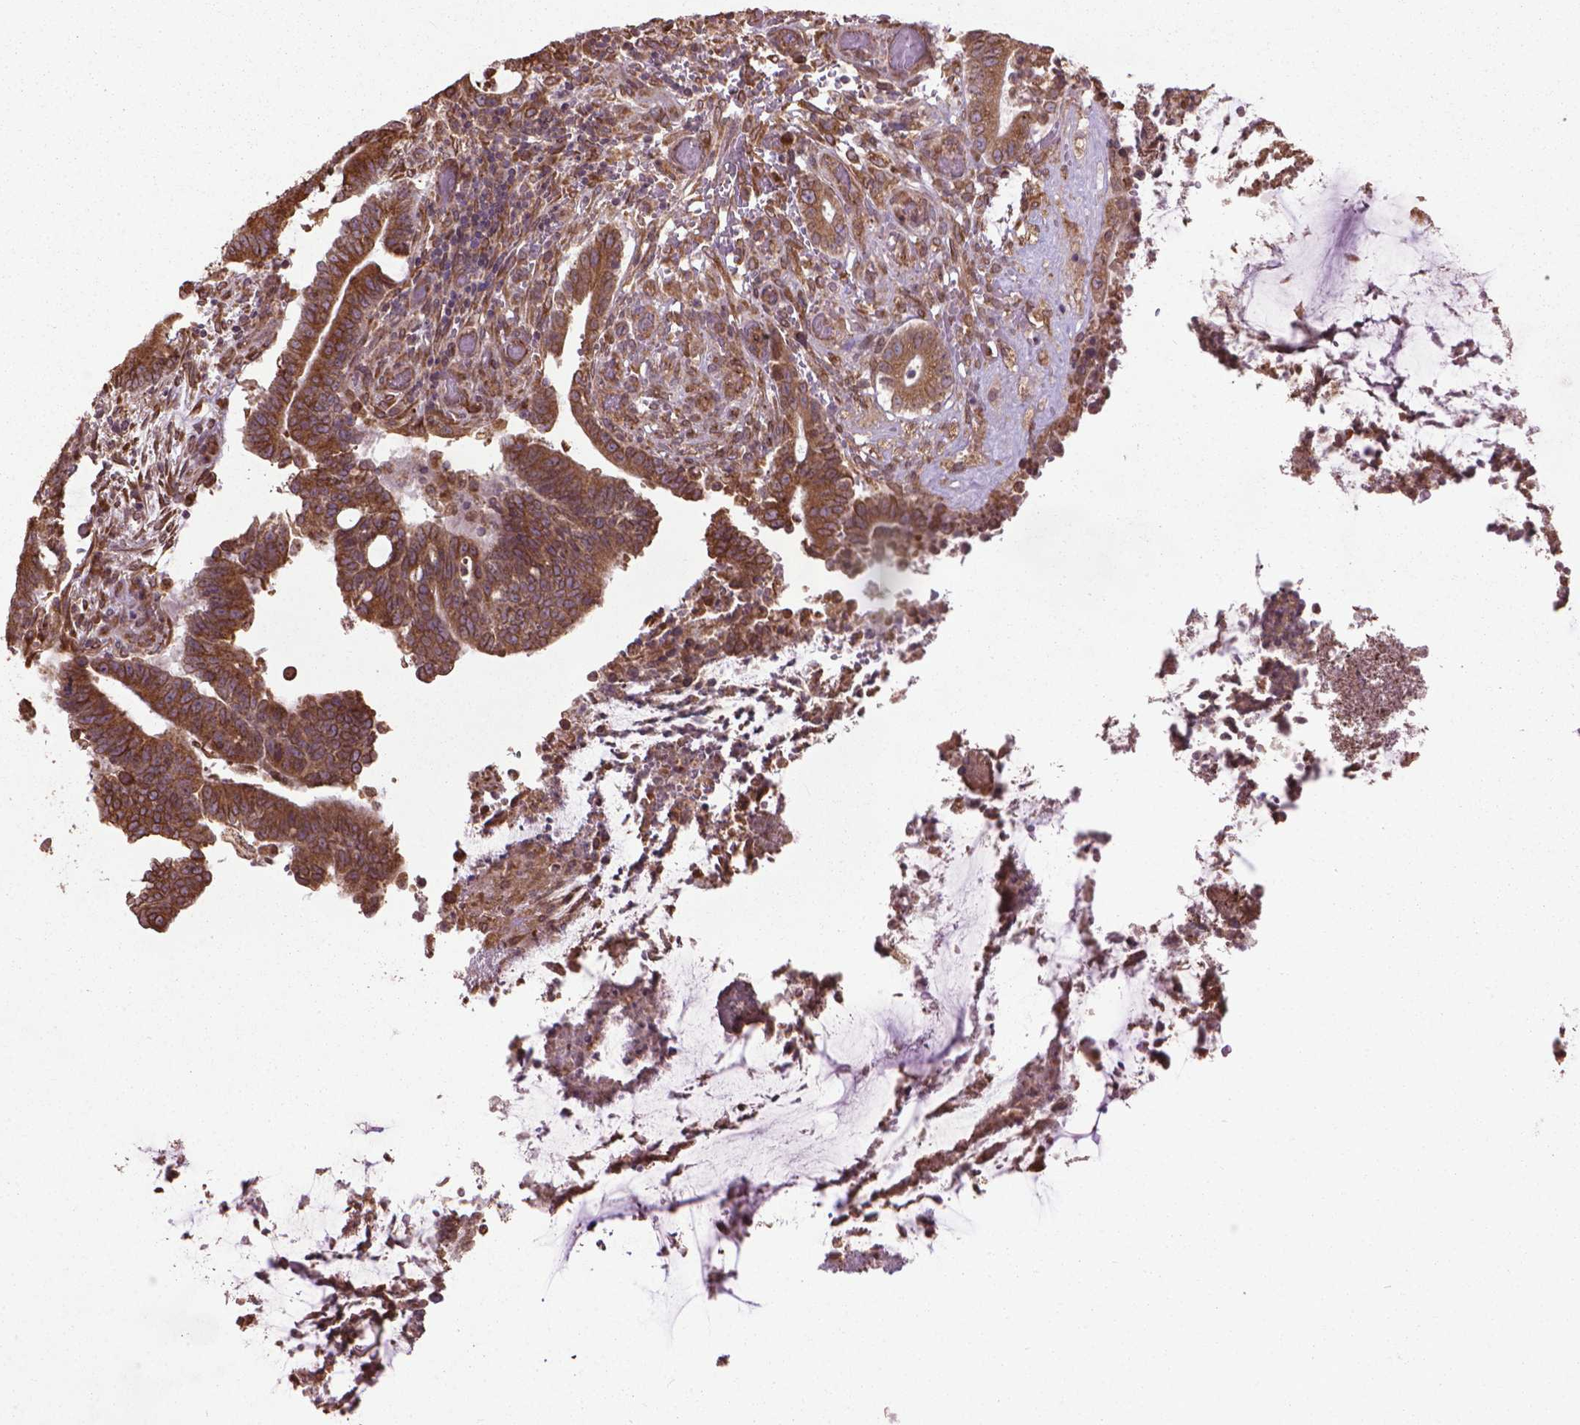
{"staining": {"intensity": "moderate", "quantity": ">75%", "location": "cytoplasmic/membranous"}, "tissue": "colorectal cancer", "cell_type": "Tumor cells", "image_type": "cancer", "snomed": [{"axis": "morphology", "description": "Adenocarcinoma, NOS"}, {"axis": "topography", "description": "Colon"}], "caption": "Colorectal cancer (adenocarcinoma) was stained to show a protein in brown. There is medium levels of moderate cytoplasmic/membranous expression in approximately >75% of tumor cells.", "gene": "GAS1", "patient": {"sex": "female", "age": 43}}